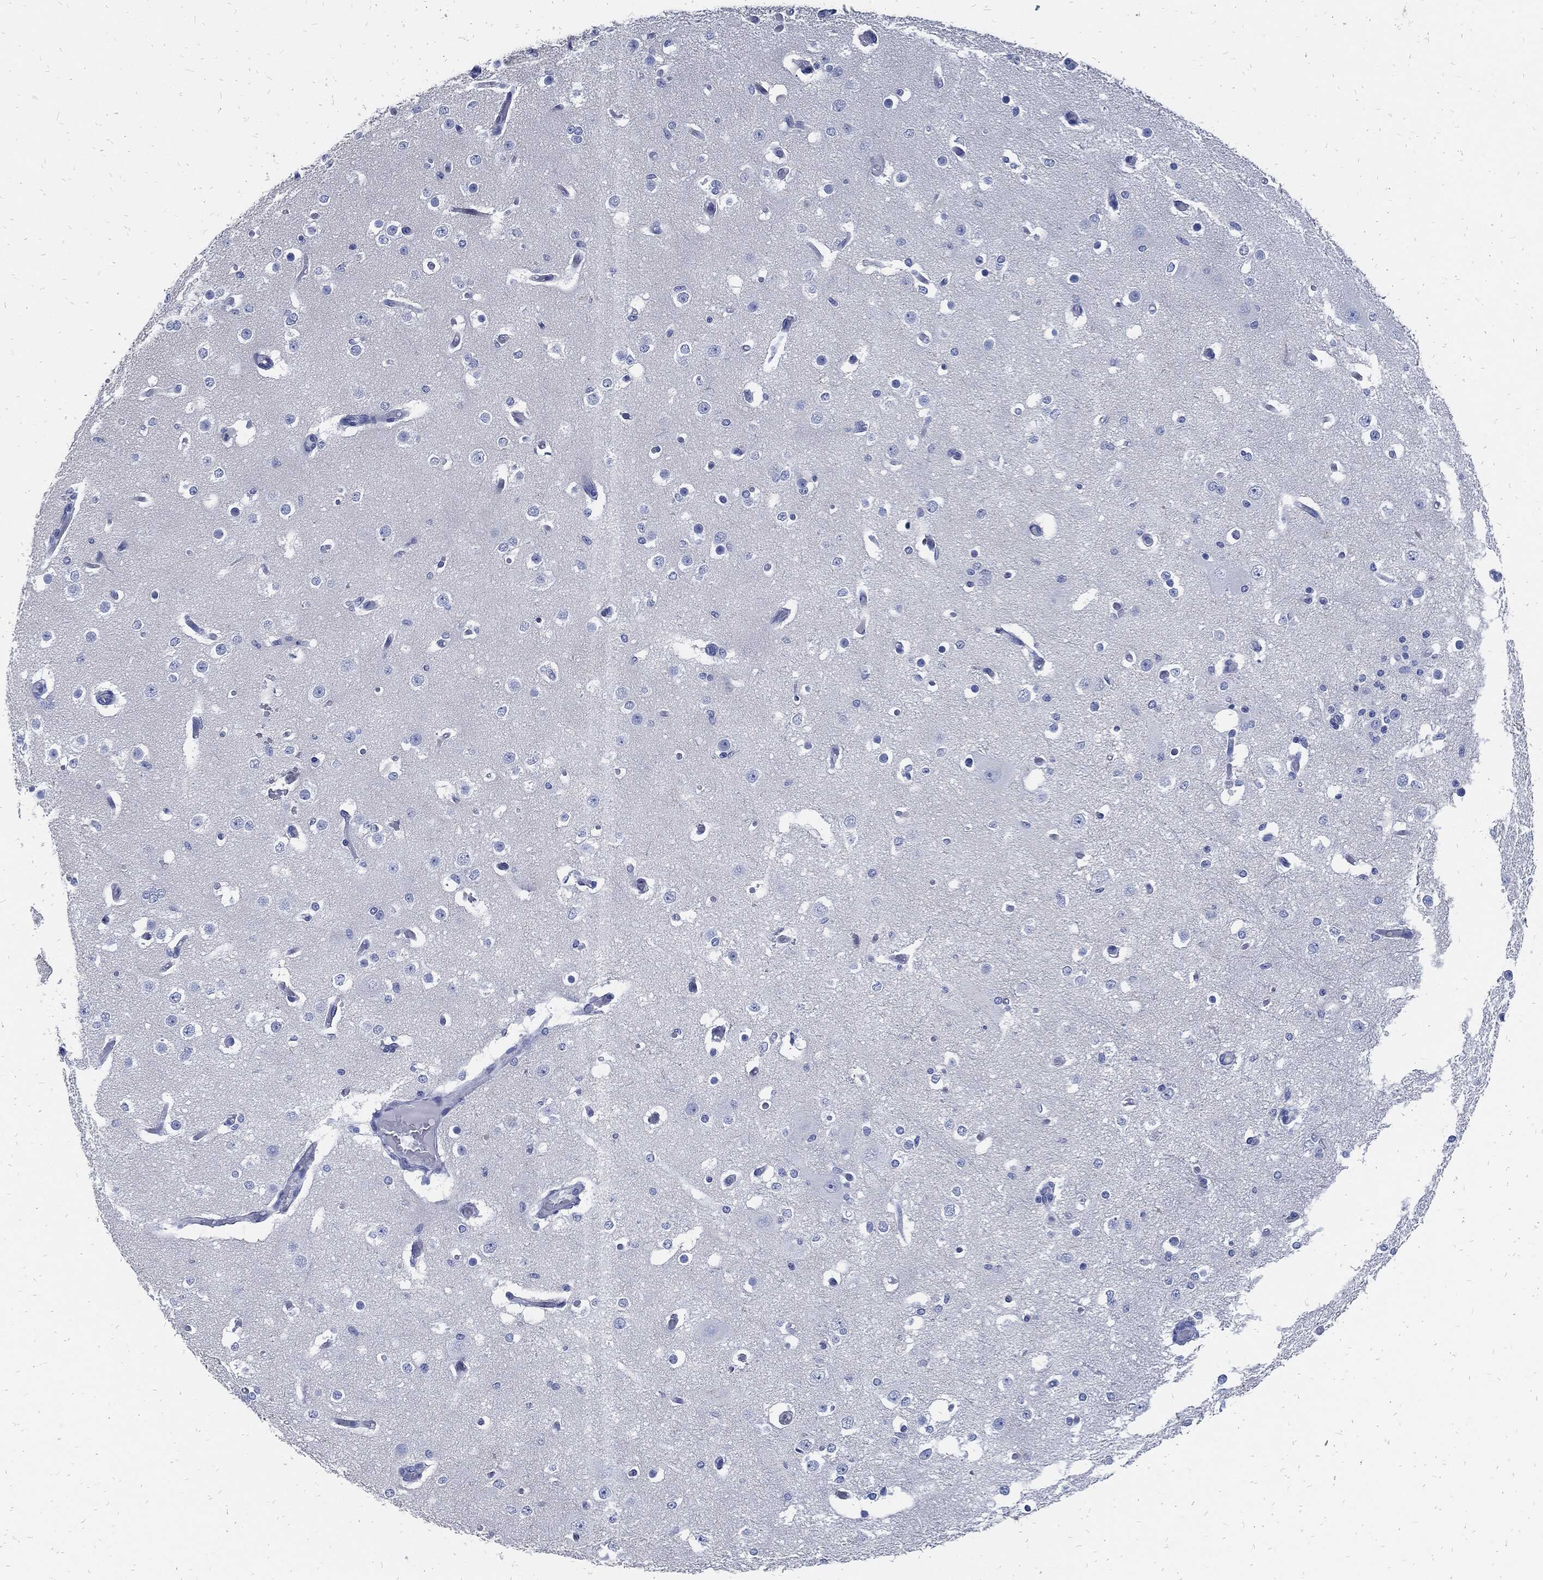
{"staining": {"intensity": "negative", "quantity": "none", "location": "none"}, "tissue": "cerebral cortex", "cell_type": "Endothelial cells", "image_type": "normal", "snomed": [{"axis": "morphology", "description": "Normal tissue, NOS"}, {"axis": "morphology", "description": "Inflammation, NOS"}, {"axis": "topography", "description": "Cerebral cortex"}], "caption": "Immunohistochemical staining of unremarkable cerebral cortex exhibits no significant staining in endothelial cells. (DAB immunohistochemistry, high magnification).", "gene": "FABP4", "patient": {"sex": "male", "age": 6}}